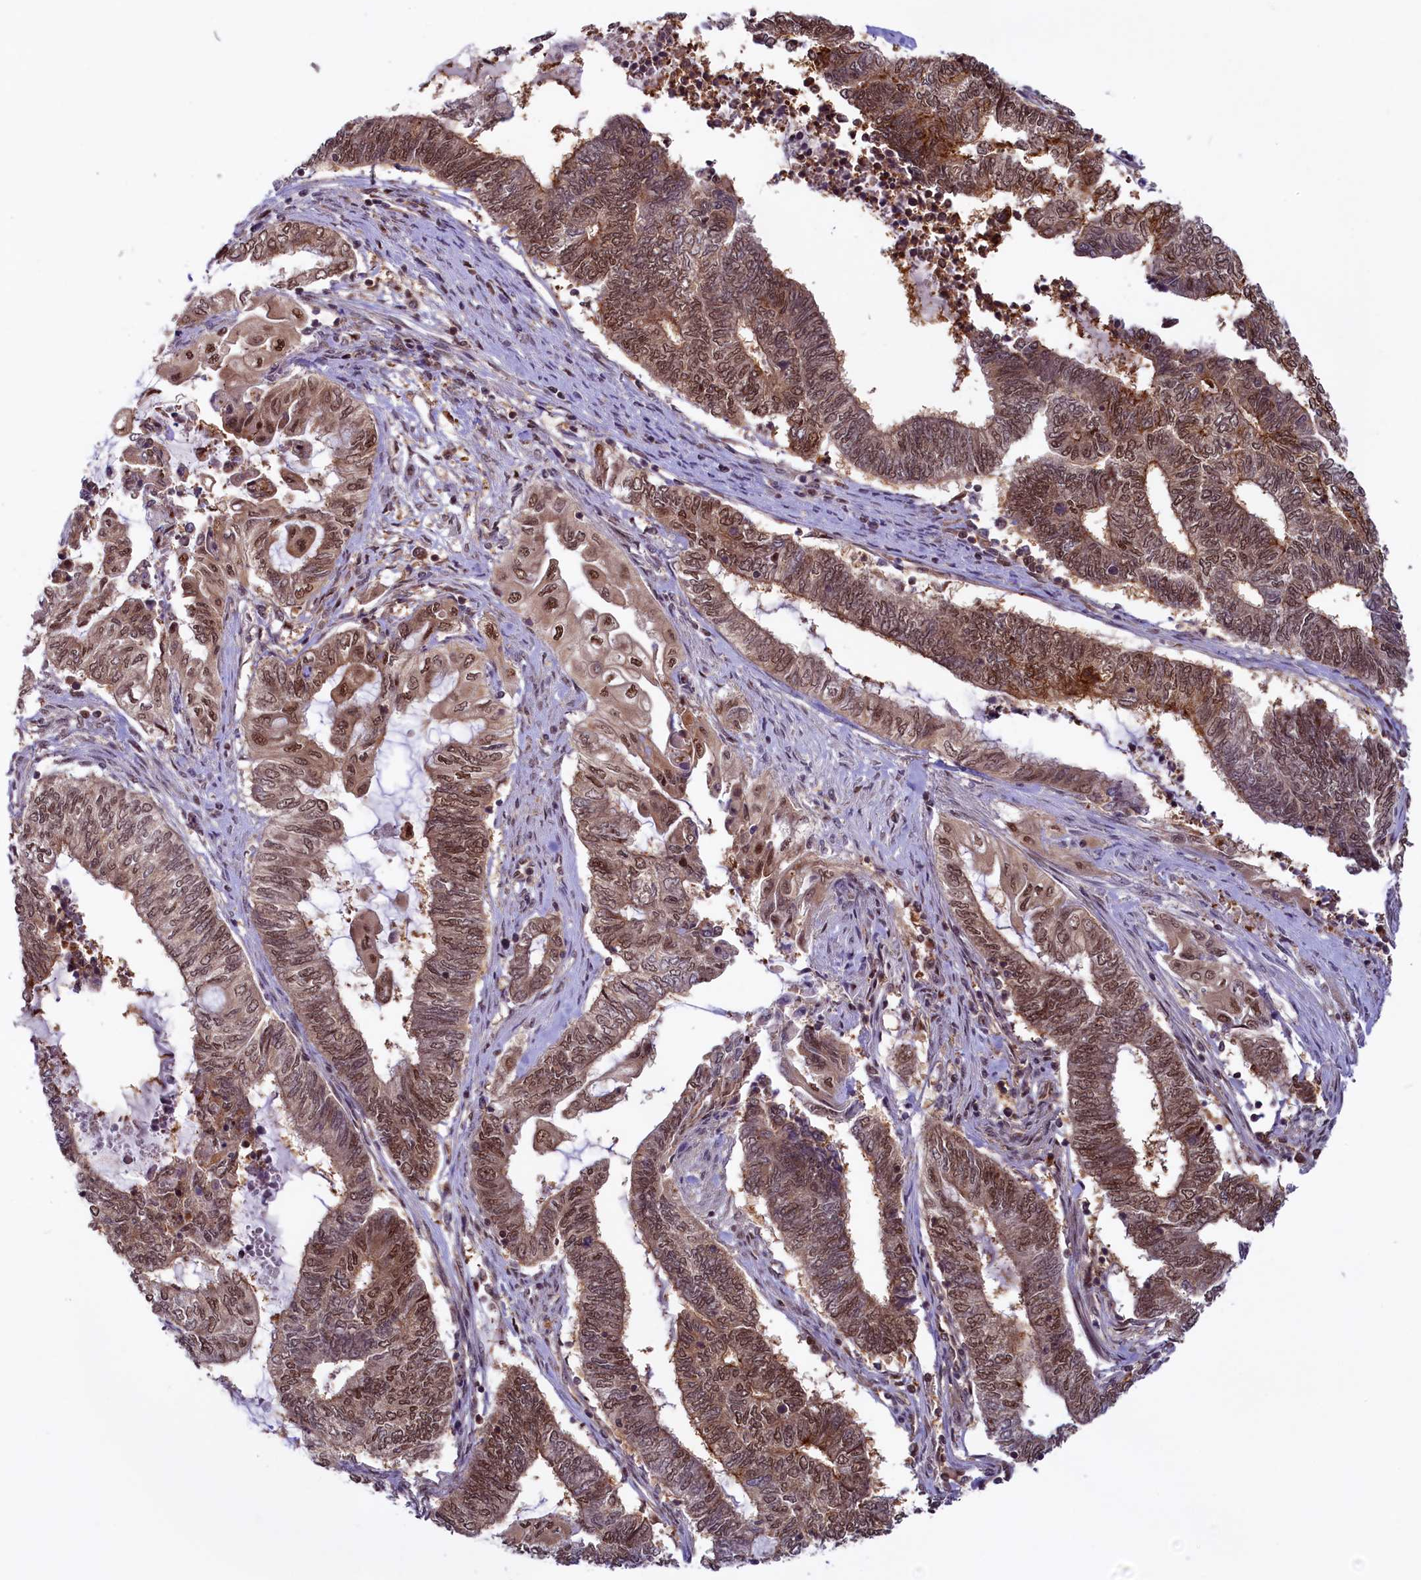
{"staining": {"intensity": "moderate", "quantity": ">75%", "location": "cytoplasmic/membranous,nuclear"}, "tissue": "endometrial cancer", "cell_type": "Tumor cells", "image_type": "cancer", "snomed": [{"axis": "morphology", "description": "Adenocarcinoma, NOS"}, {"axis": "topography", "description": "Uterus"}, {"axis": "topography", "description": "Endometrium"}], "caption": "A photomicrograph showing moderate cytoplasmic/membranous and nuclear positivity in approximately >75% of tumor cells in endometrial cancer, as visualized by brown immunohistochemical staining.", "gene": "SLC7A6OS", "patient": {"sex": "female", "age": 70}}